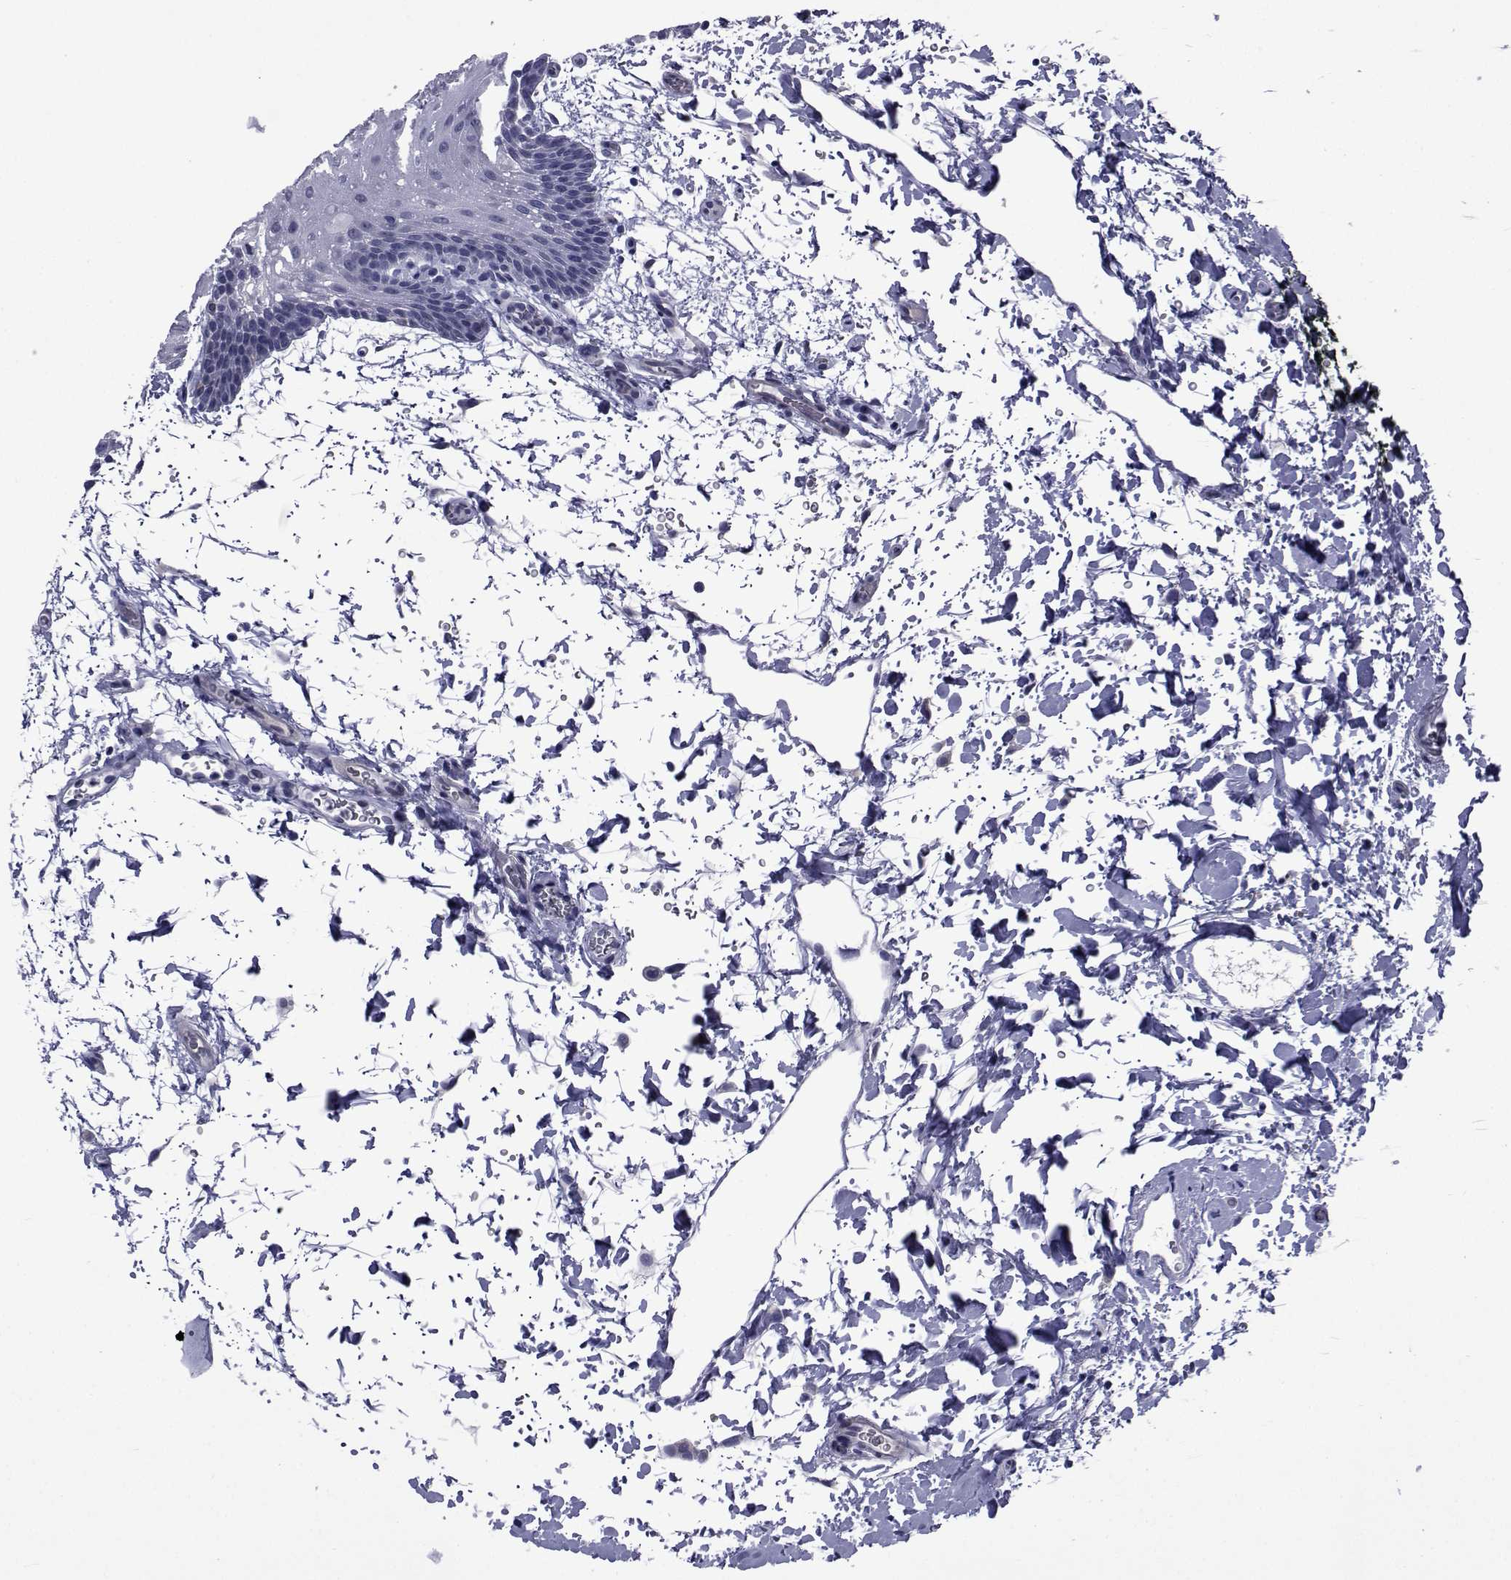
{"staining": {"intensity": "negative", "quantity": "none", "location": "none"}, "tissue": "oral mucosa", "cell_type": "Squamous epithelial cells", "image_type": "normal", "snomed": [{"axis": "morphology", "description": "Normal tissue, NOS"}, {"axis": "topography", "description": "Oral tissue"}, {"axis": "topography", "description": "Head-Neck"}], "caption": "There is no significant positivity in squamous epithelial cells of oral mucosa. (Immunohistochemistry (ihc), brightfield microscopy, high magnification).", "gene": "SEMA5B", "patient": {"sex": "male", "age": 65}}